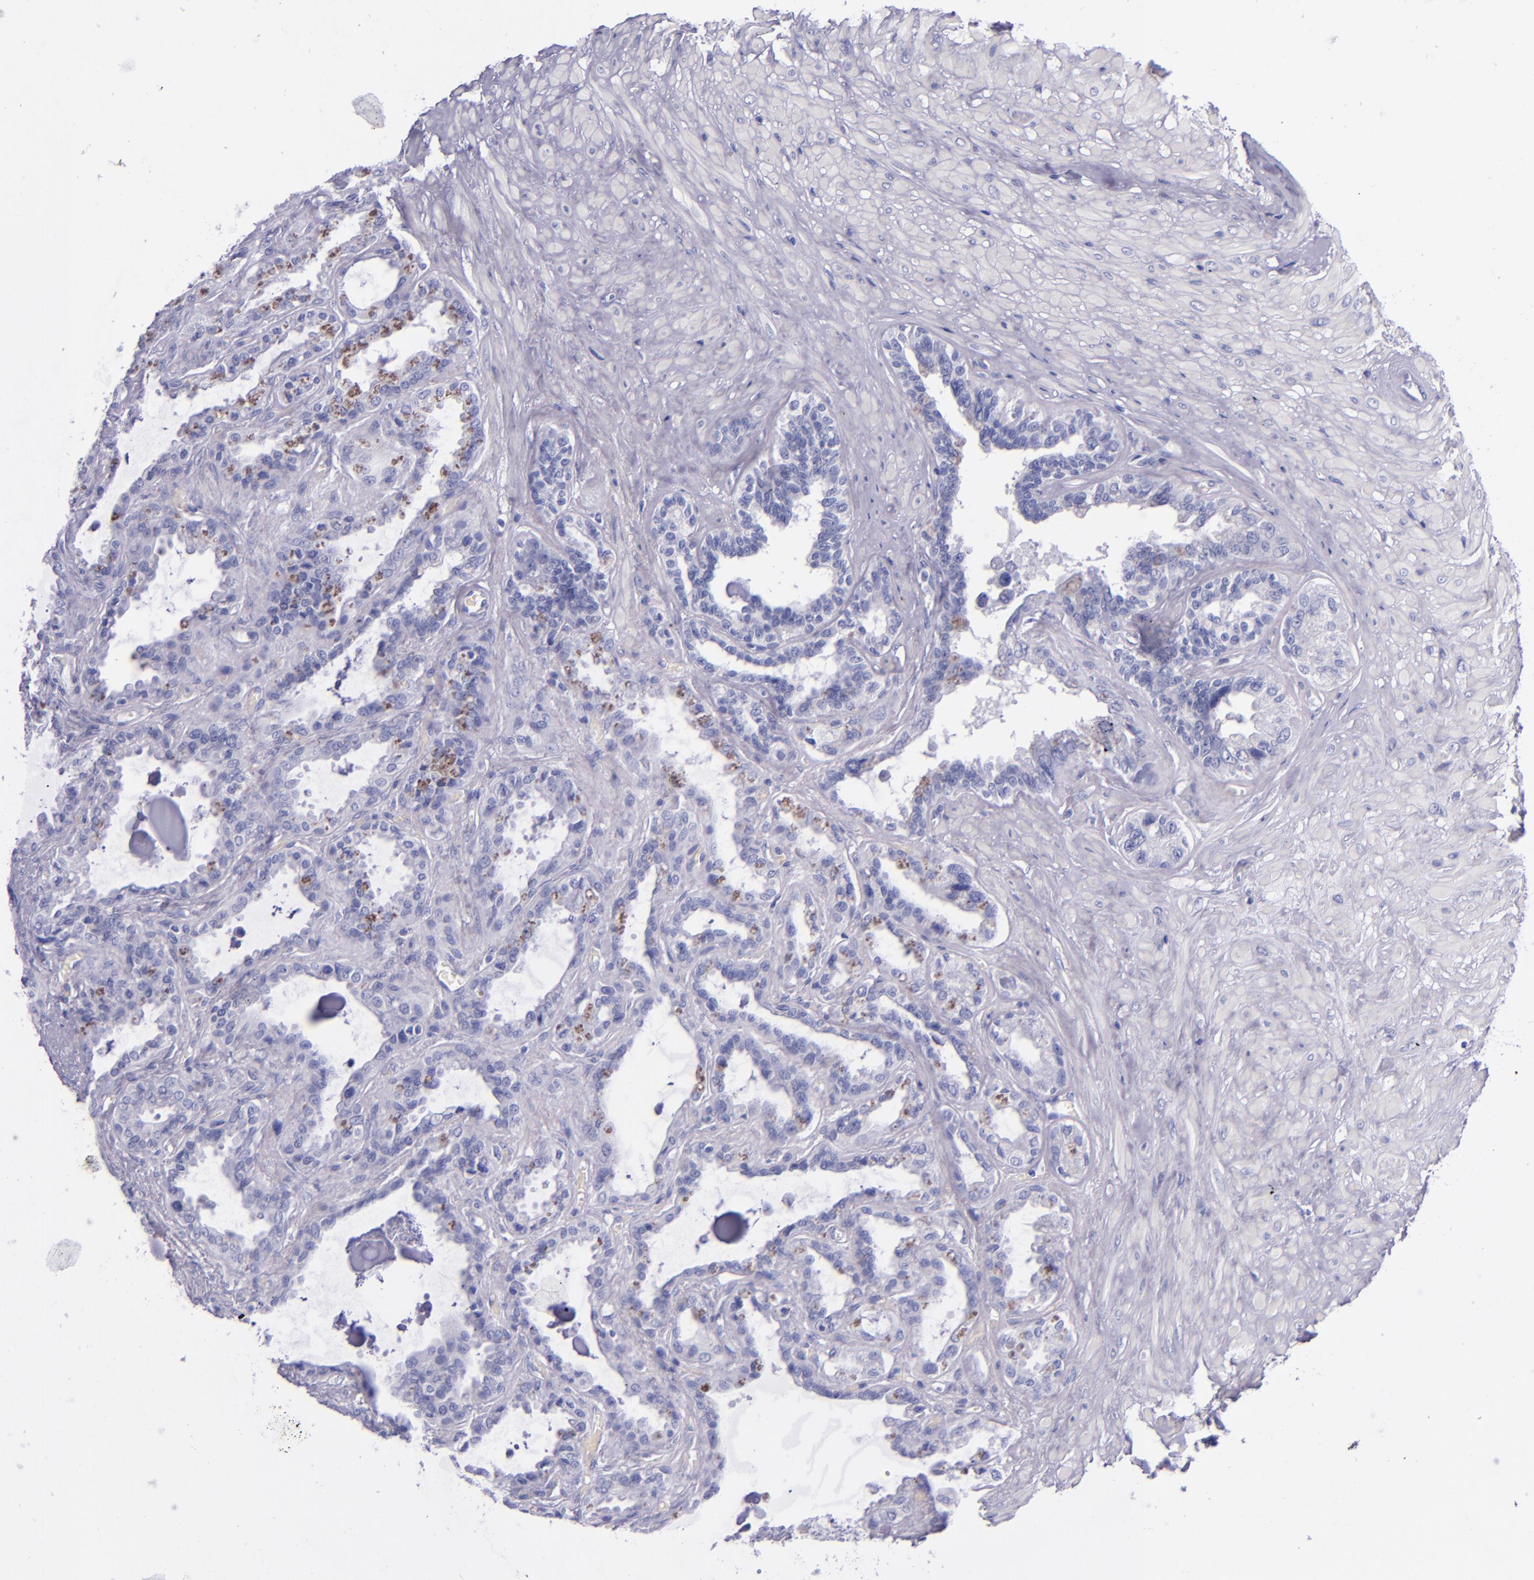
{"staining": {"intensity": "negative", "quantity": "none", "location": "none"}, "tissue": "seminal vesicle", "cell_type": "Glandular cells", "image_type": "normal", "snomed": [{"axis": "morphology", "description": "Normal tissue, NOS"}, {"axis": "morphology", "description": "Inflammation, NOS"}, {"axis": "topography", "description": "Urinary bladder"}, {"axis": "topography", "description": "Prostate"}, {"axis": "topography", "description": "Seminal veicle"}], "caption": "The photomicrograph exhibits no significant expression in glandular cells of seminal vesicle.", "gene": "LAG3", "patient": {"sex": "male", "age": 82}}